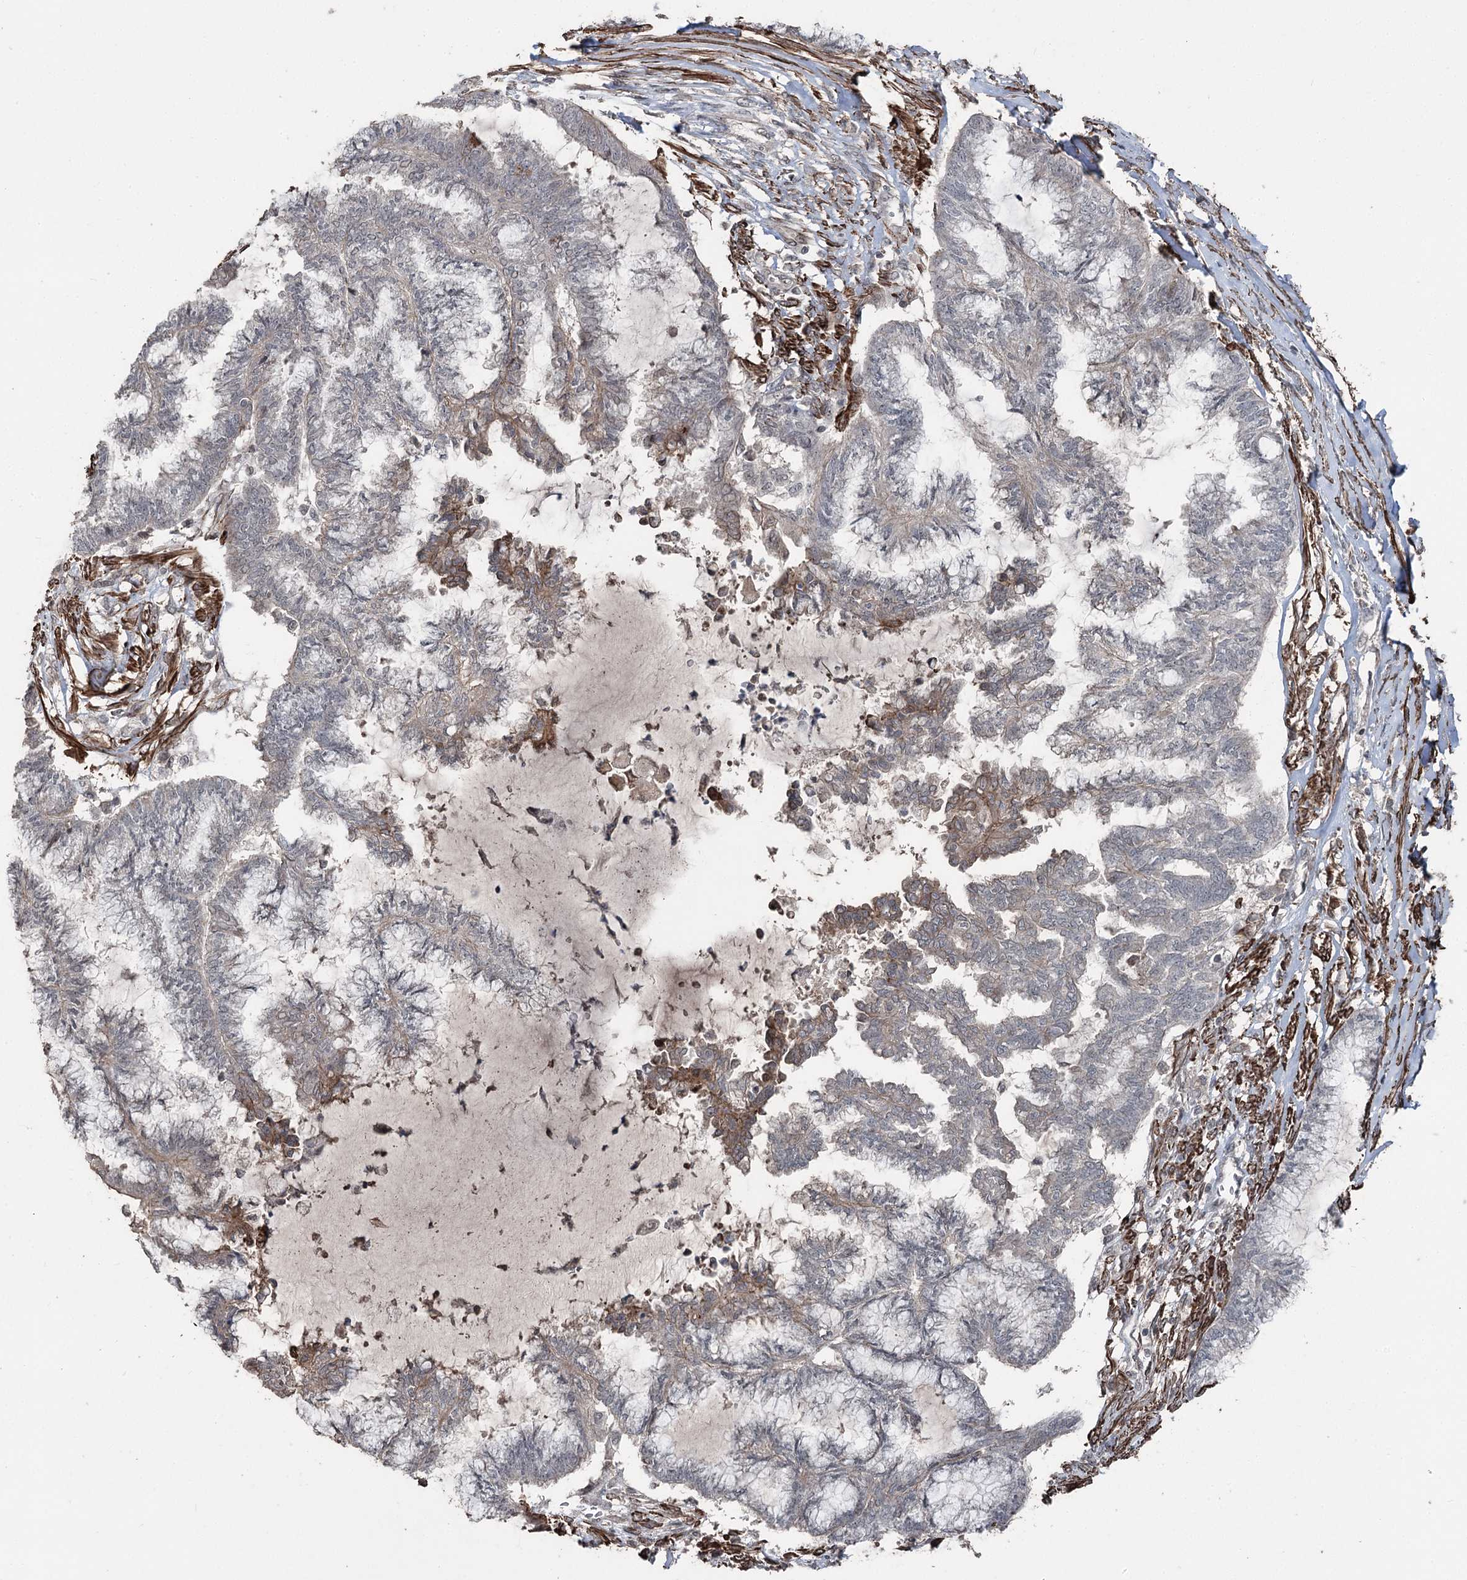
{"staining": {"intensity": "weak", "quantity": "<25%", "location": "cytoplasmic/membranous"}, "tissue": "endometrial cancer", "cell_type": "Tumor cells", "image_type": "cancer", "snomed": [{"axis": "morphology", "description": "Adenocarcinoma, NOS"}, {"axis": "topography", "description": "Endometrium"}], "caption": "IHC of human endometrial adenocarcinoma shows no expression in tumor cells.", "gene": "CCDC82", "patient": {"sex": "female", "age": 86}}